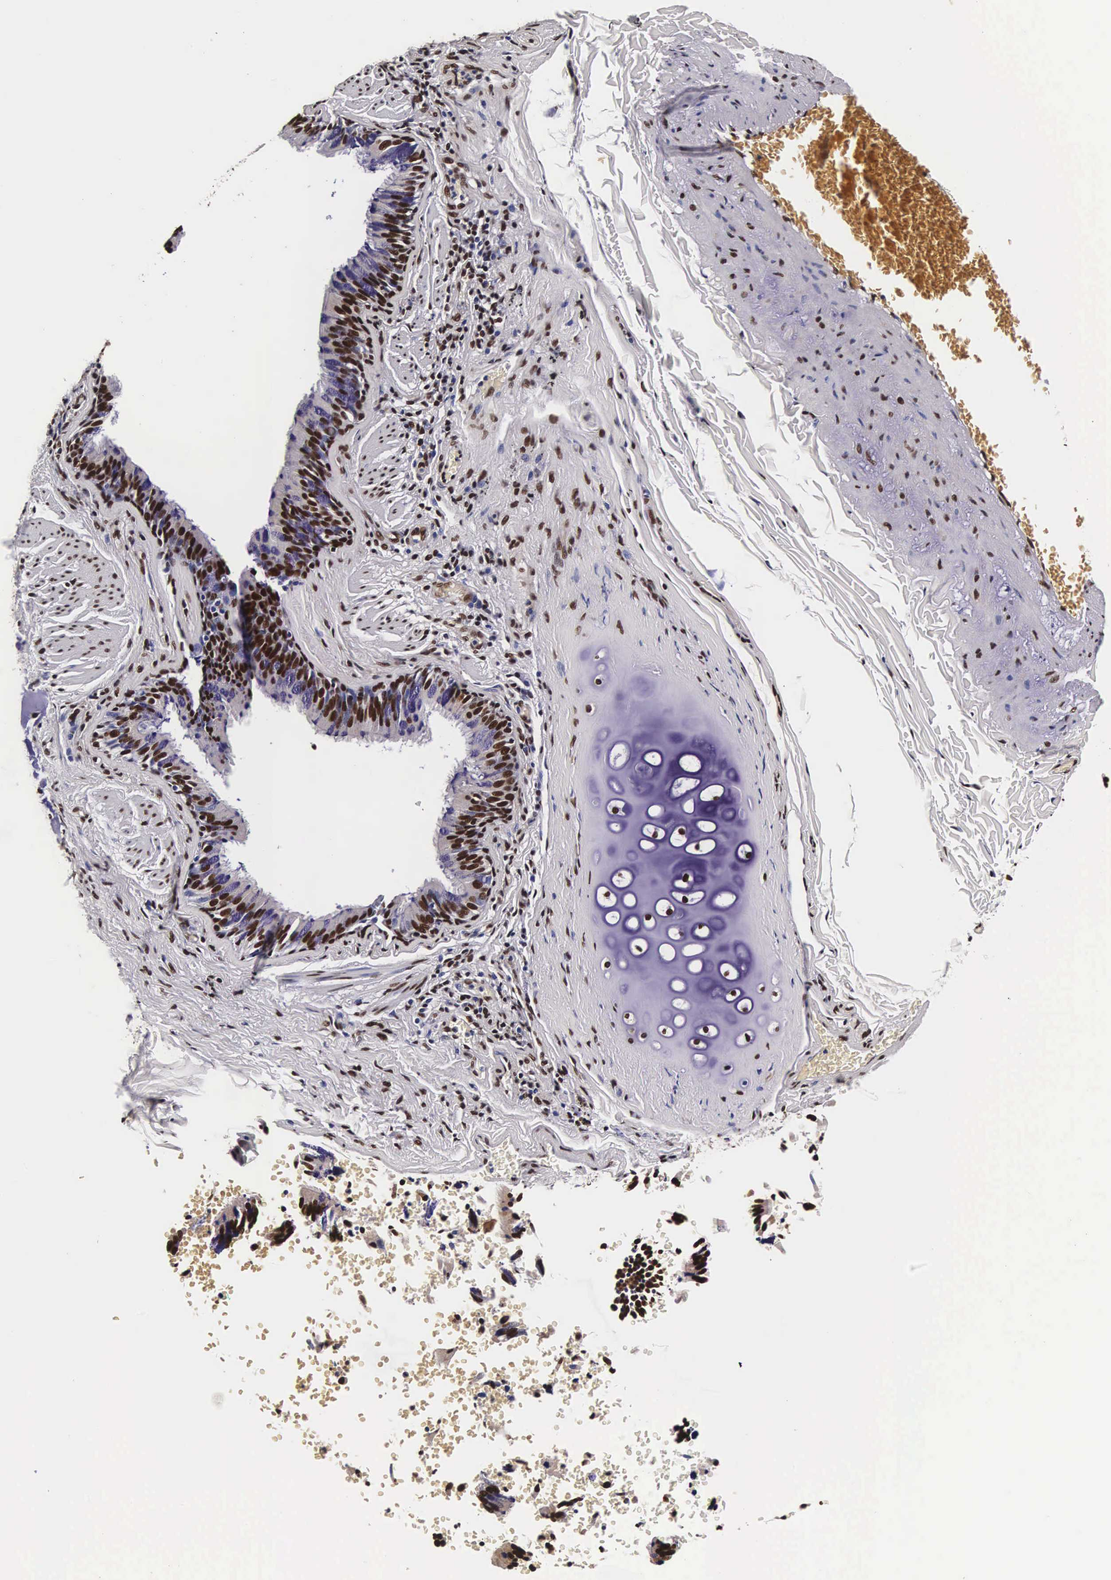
{"staining": {"intensity": "strong", "quantity": ">75%", "location": "nuclear"}, "tissue": "bronchus", "cell_type": "Respiratory epithelial cells", "image_type": "normal", "snomed": [{"axis": "morphology", "description": "Normal tissue, NOS"}, {"axis": "topography", "description": "Lung"}], "caption": "The immunohistochemical stain labels strong nuclear positivity in respiratory epithelial cells of benign bronchus.", "gene": "BCL2L2", "patient": {"sex": "male", "age": 54}}